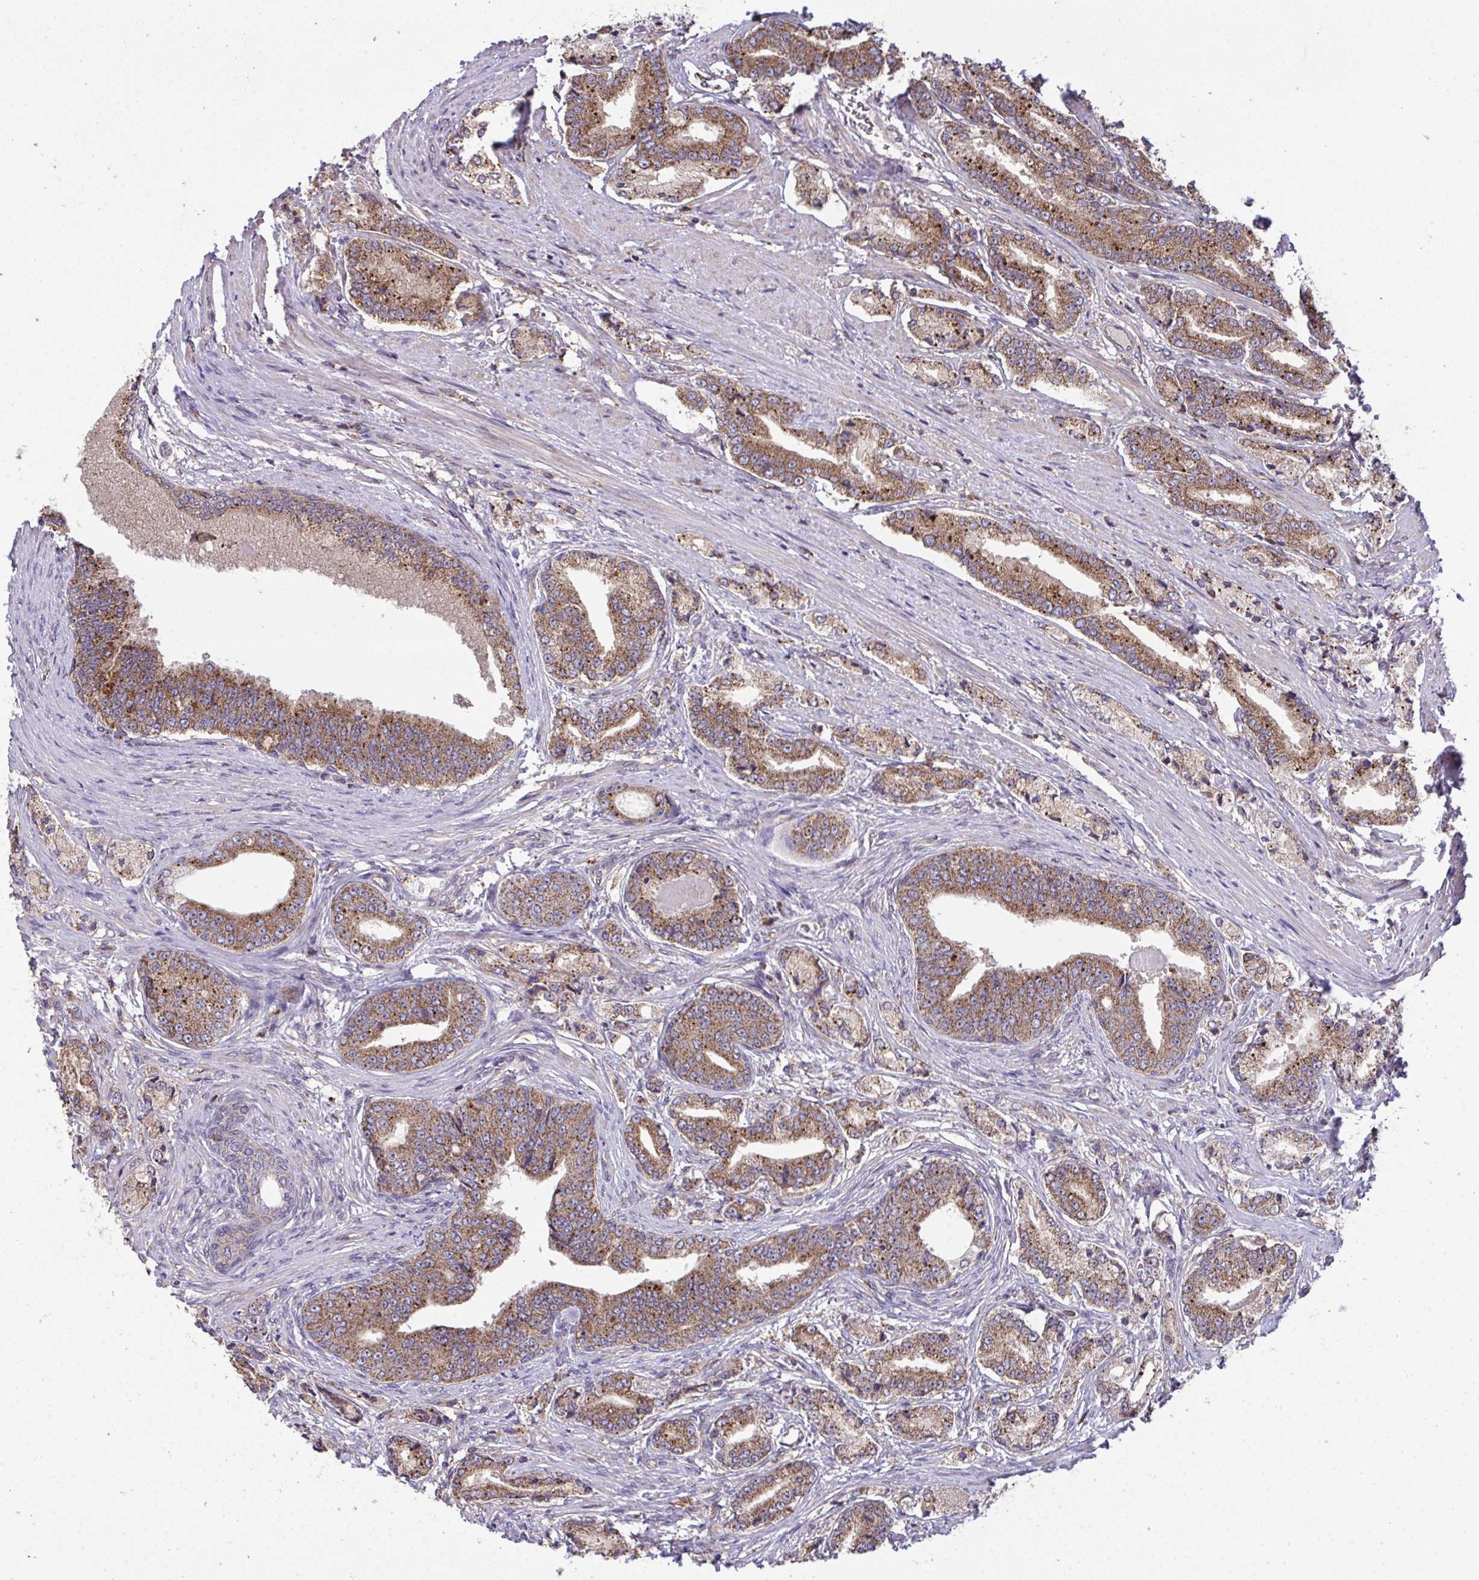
{"staining": {"intensity": "moderate", "quantity": ">75%", "location": "cytoplasmic/membranous"}, "tissue": "prostate cancer", "cell_type": "Tumor cells", "image_type": "cancer", "snomed": [{"axis": "morphology", "description": "Adenocarcinoma, High grade"}, {"axis": "topography", "description": "Prostate and seminal vesicle, NOS"}], "caption": "A high-resolution photomicrograph shows IHC staining of prostate cancer, which demonstrates moderate cytoplasmic/membranous expression in approximately >75% of tumor cells.", "gene": "PPM1H", "patient": {"sex": "male", "age": 61}}